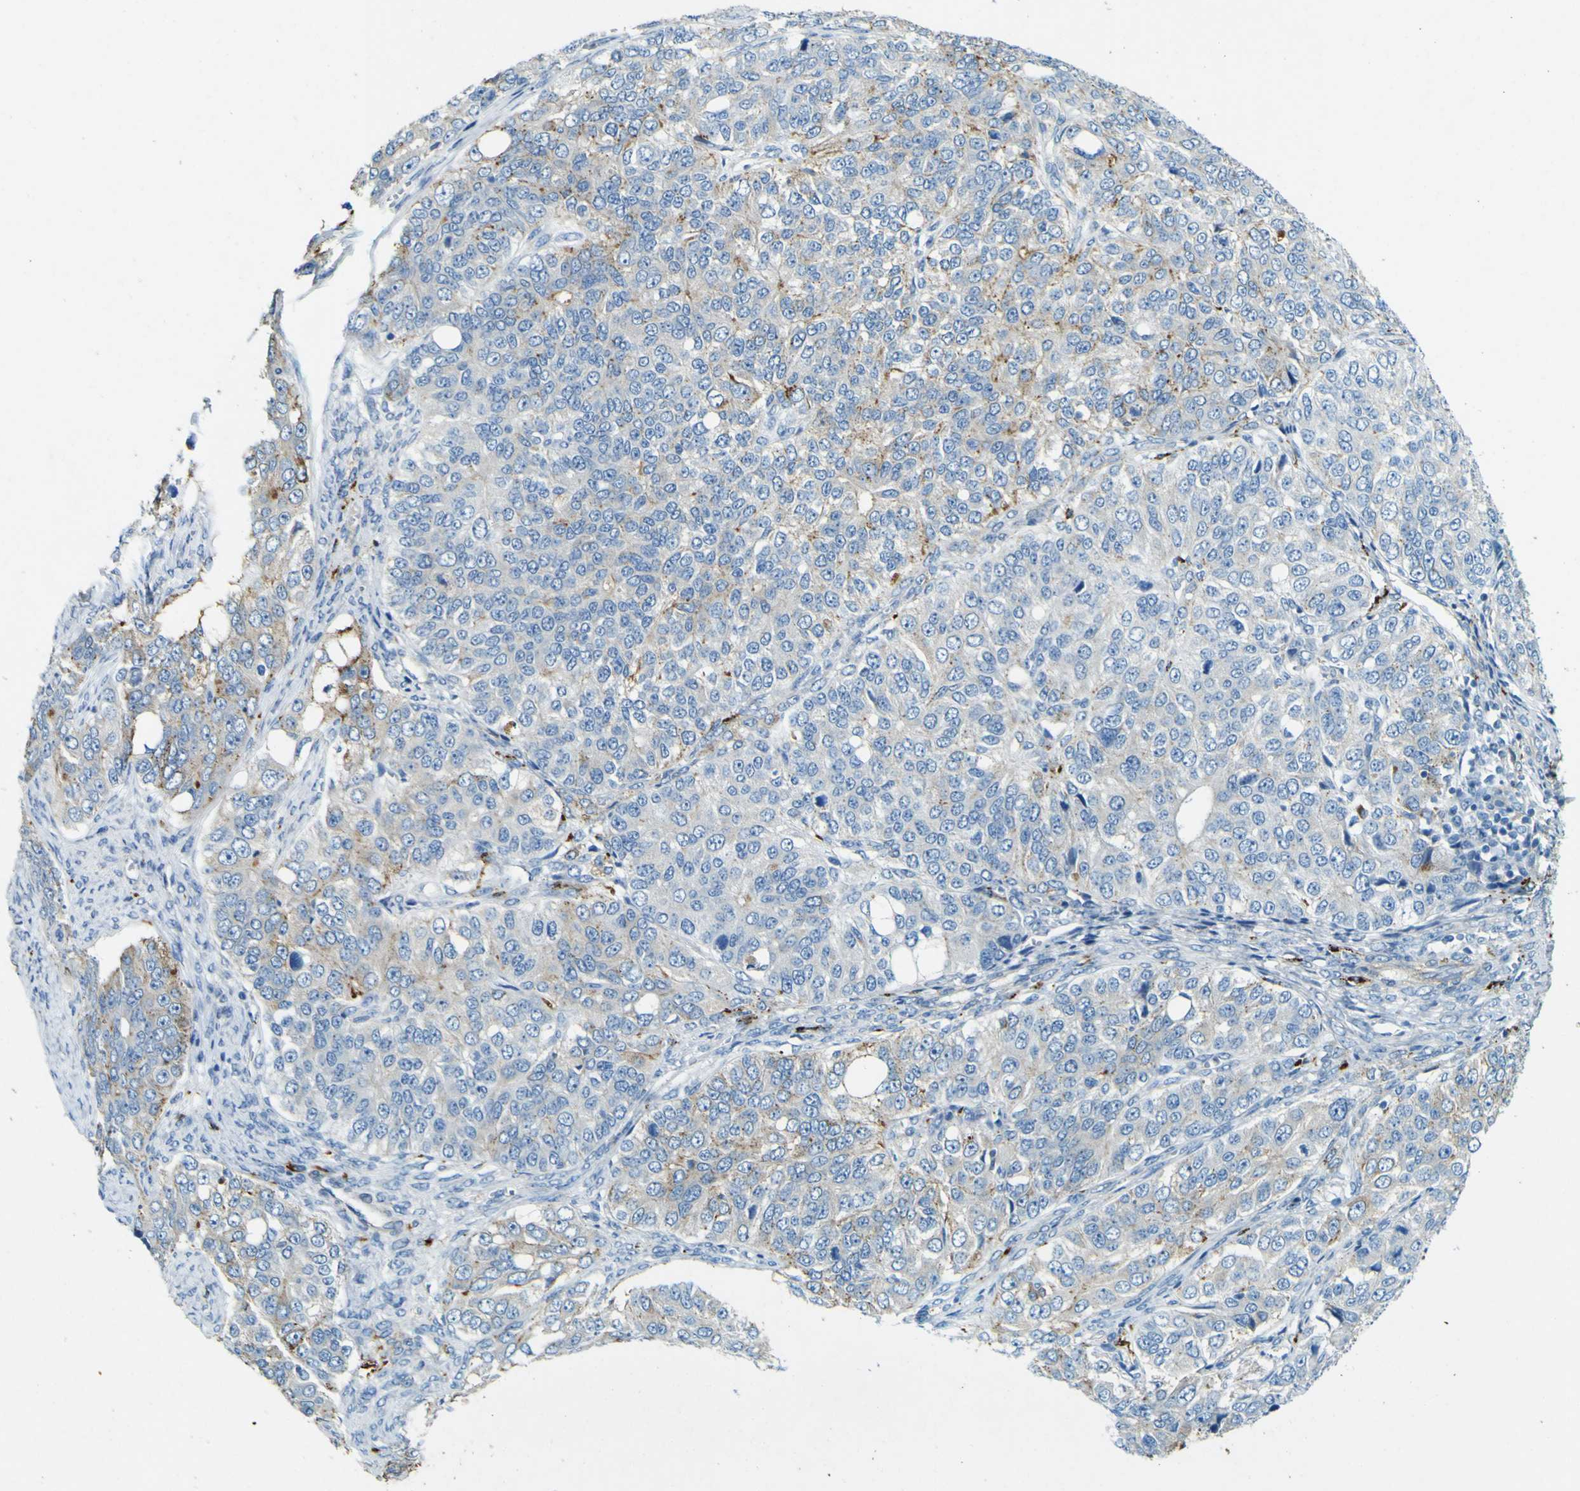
{"staining": {"intensity": "negative", "quantity": "none", "location": "none"}, "tissue": "ovarian cancer", "cell_type": "Tumor cells", "image_type": "cancer", "snomed": [{"axis": "morphology", "description": "Carcinoma, endometroid"}, {"axis": "topography", "description": "Ovary"}], "caption": "Immunohistochemical staining of ovarian cancer (endometroid carcinoma) reveals no significant expression in tumor cells.", "gene": "PDE9A", "patient": {"sex": "female", "age": 51}}